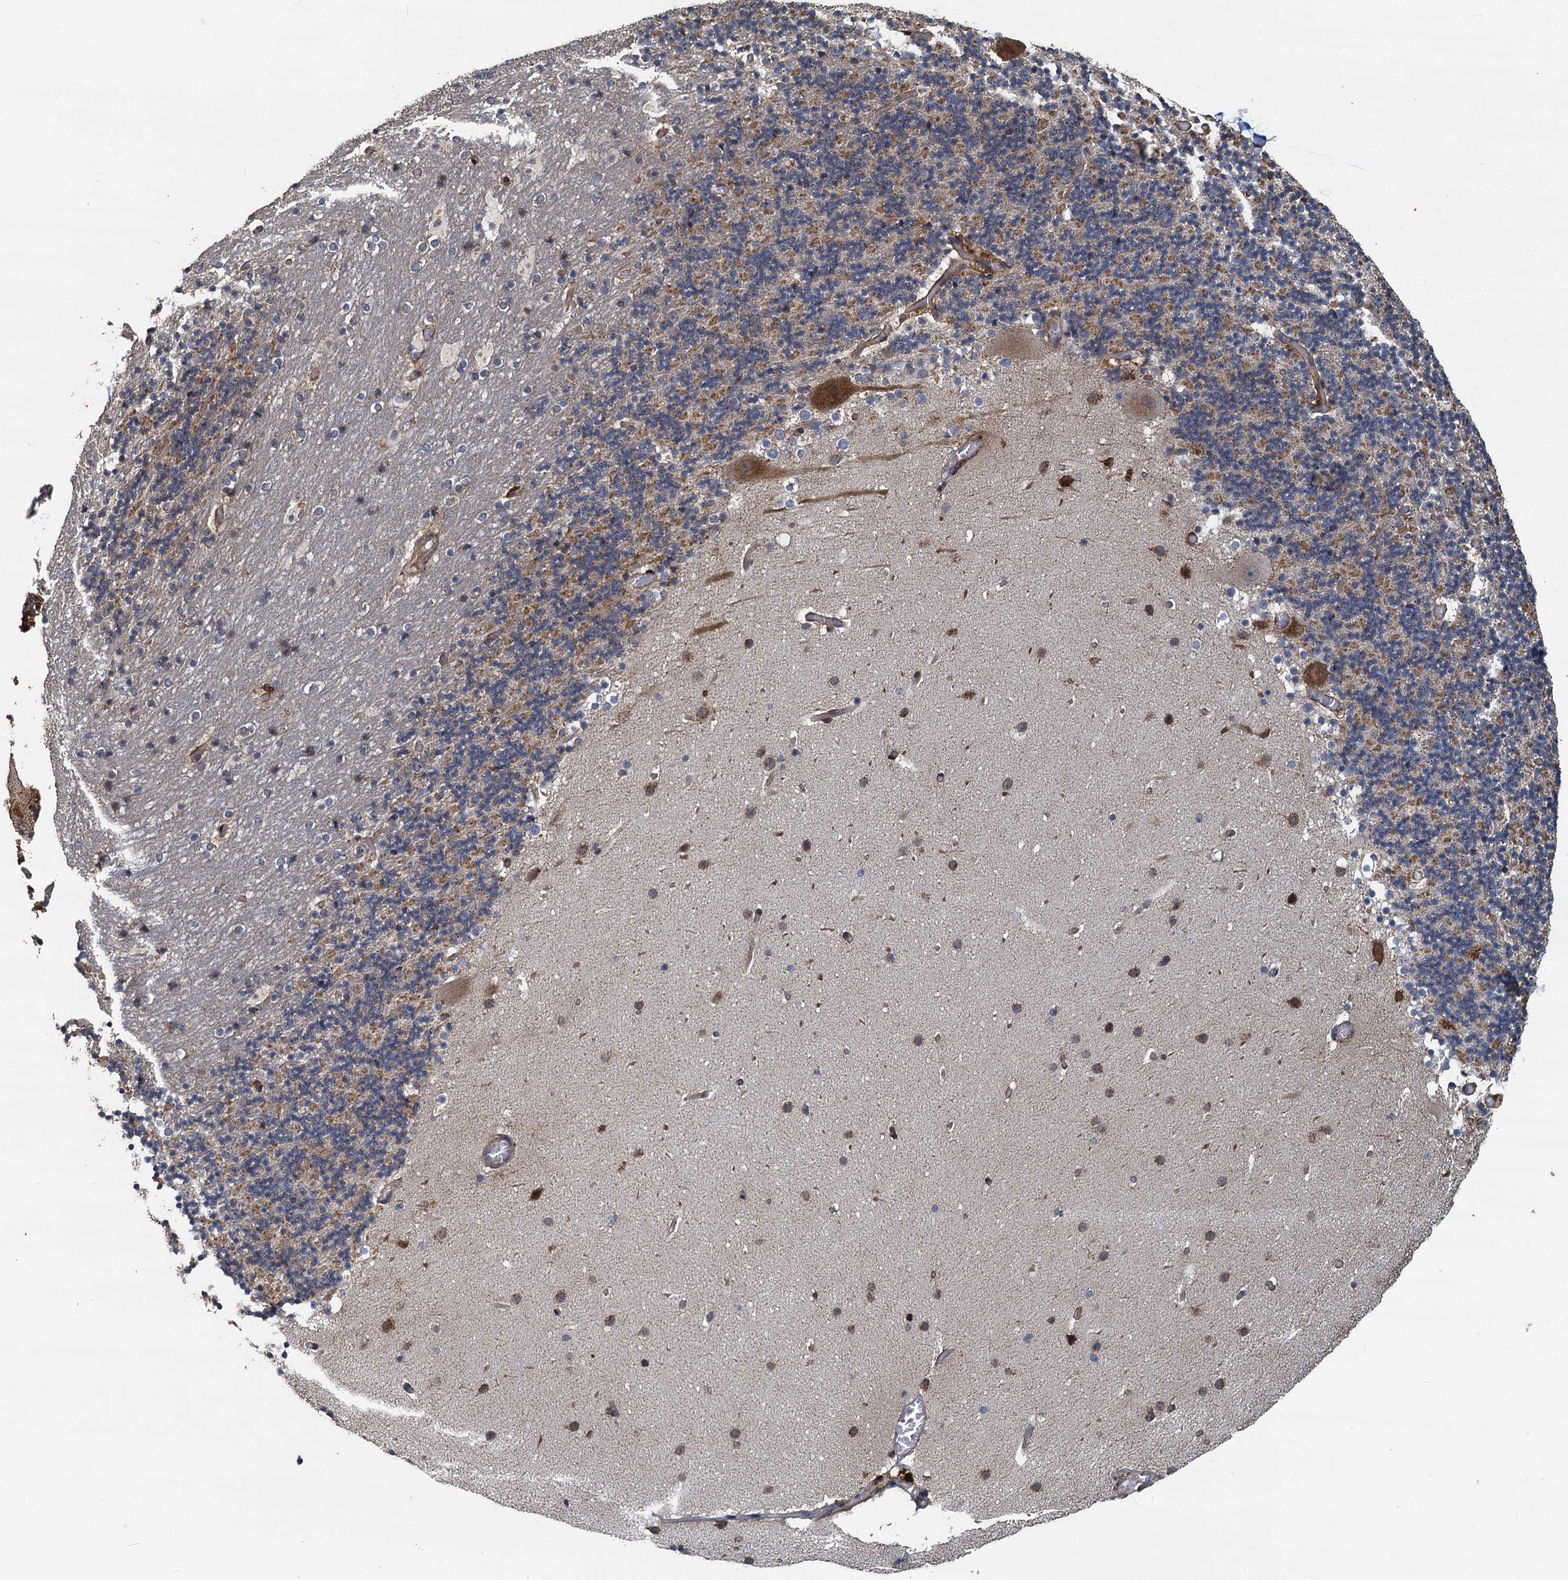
{"staining": {"intensity": "moderate", "quantity": "<25%", "location": "cytoplasmic/membranous"}, "tissue": "cerebellum", "cell_type": "Cells in granular layer", "image_type": "normal", "snomed": [{"axis": "morphology", "description": "Normal tissue, NOS"}, {"axis": "topography", "description": "Cerebellum"}], "caption": "The image exhibits immunohistochemical staining of unremarkable cerebellum. There is moderate cytoplasmic/membranous expression is present in approximately <25% of cells in granular layer.", "gene": "AGRN", "patient": {"sex": "male", "age": 57}}